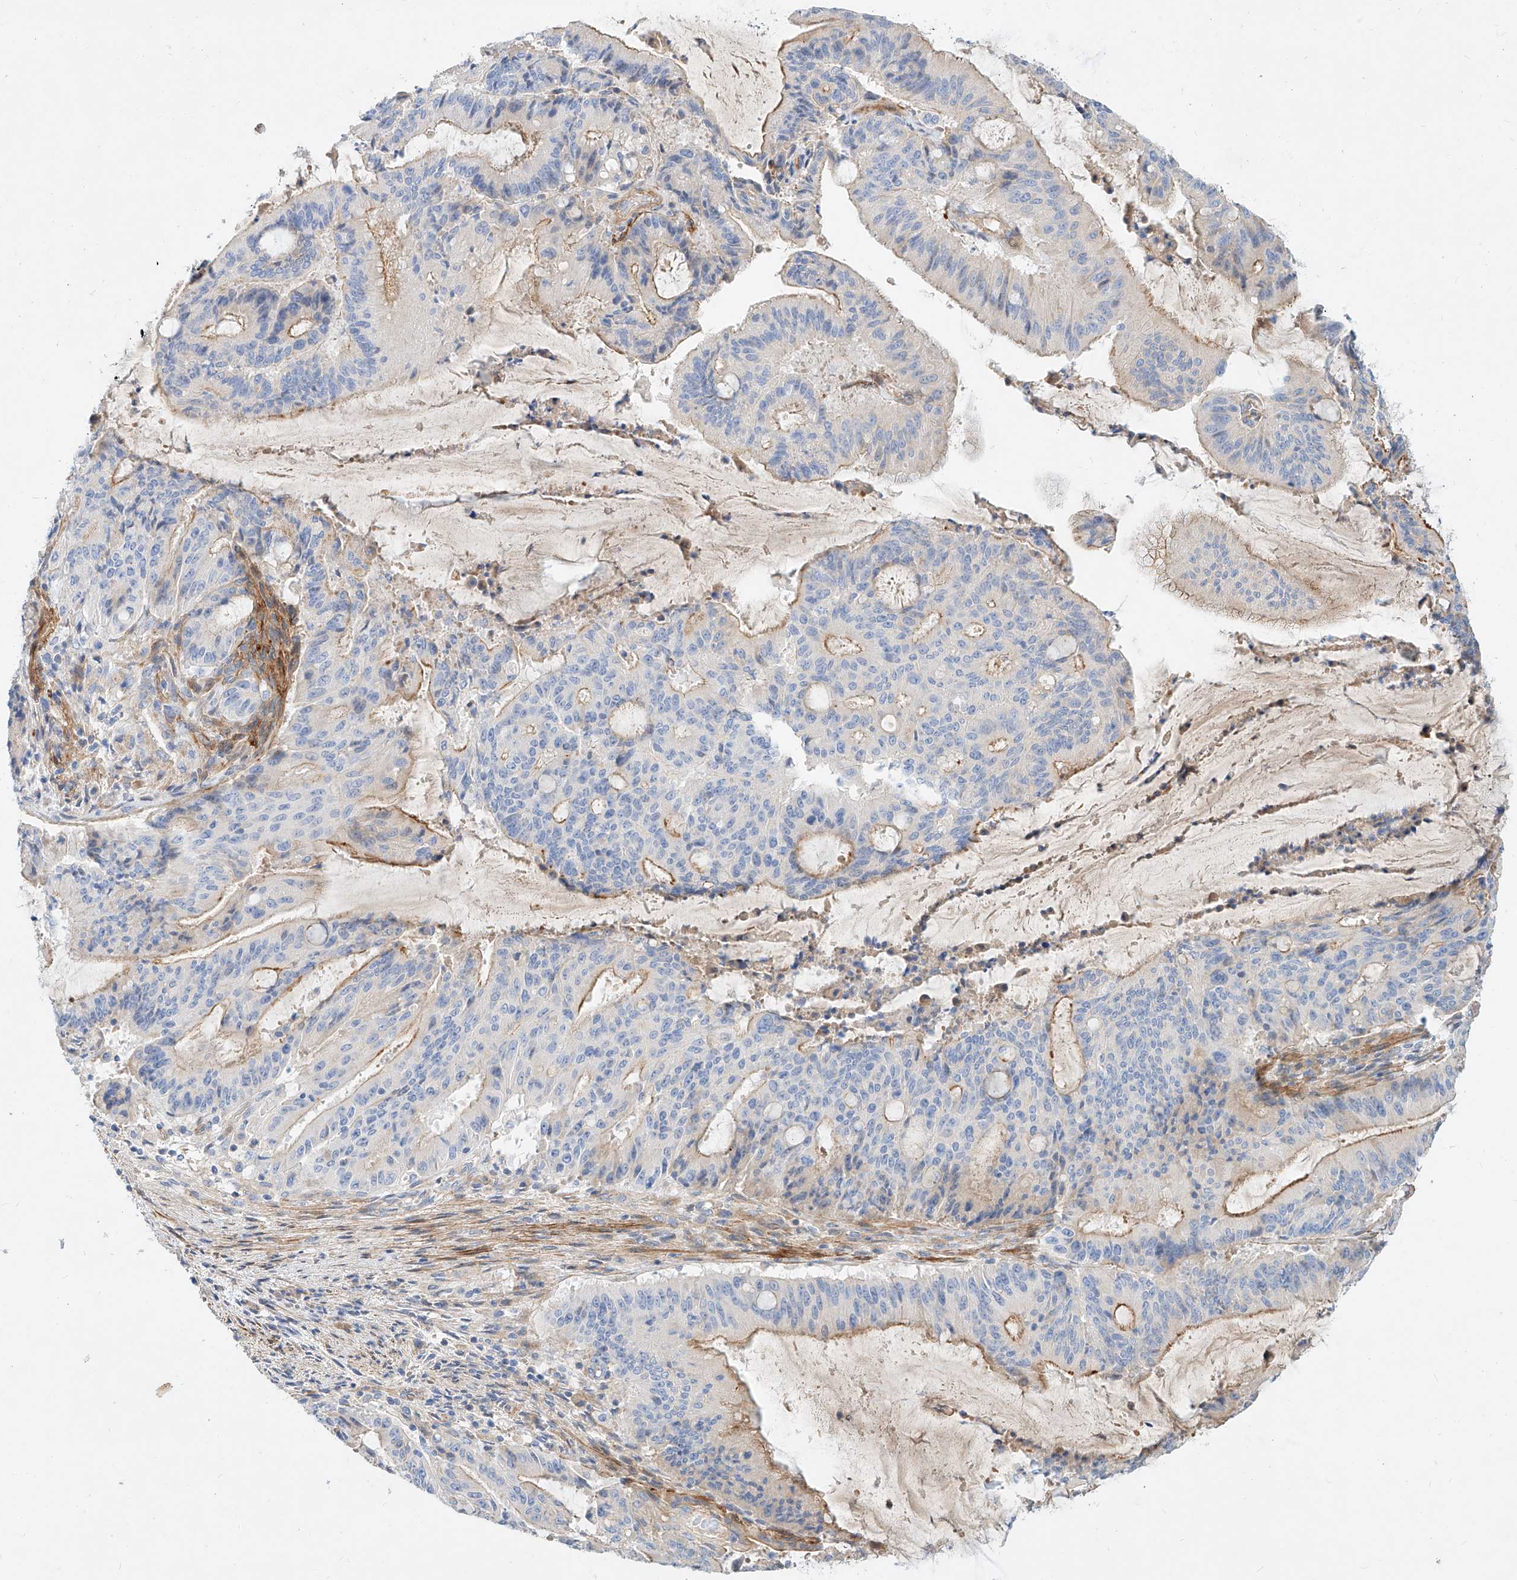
{"staining": {"intensity": "negative", "quantity": "none", "location": "none"}, "tissue": "liver cancer", "cell_type": "Tumor cells", "image_type": "cancer", "snomed": [{"axis": "morphology", "description": "Normal tissue, NOS"}, {"axis": "morphology", "description": "Cholangiocarcinoma"}, {"axis": "topography", "description": "Liver"}, {"axis": "topography", "description": "Peripheral nerve tissue"}], "caption": "This is a photomicrograph of IHC staining of liver cholangiocarcinoma, which shows no positivity in tumor cells. Brightfield microscopy of immunohistochemistry (IHC) stained with DAB (3,3'-diaminobenzidine) (brown) and hematoxylin (blue), captured at high magnification.", "gene": "KCNH5", "patient": {"sex": "female", "age": 73}}